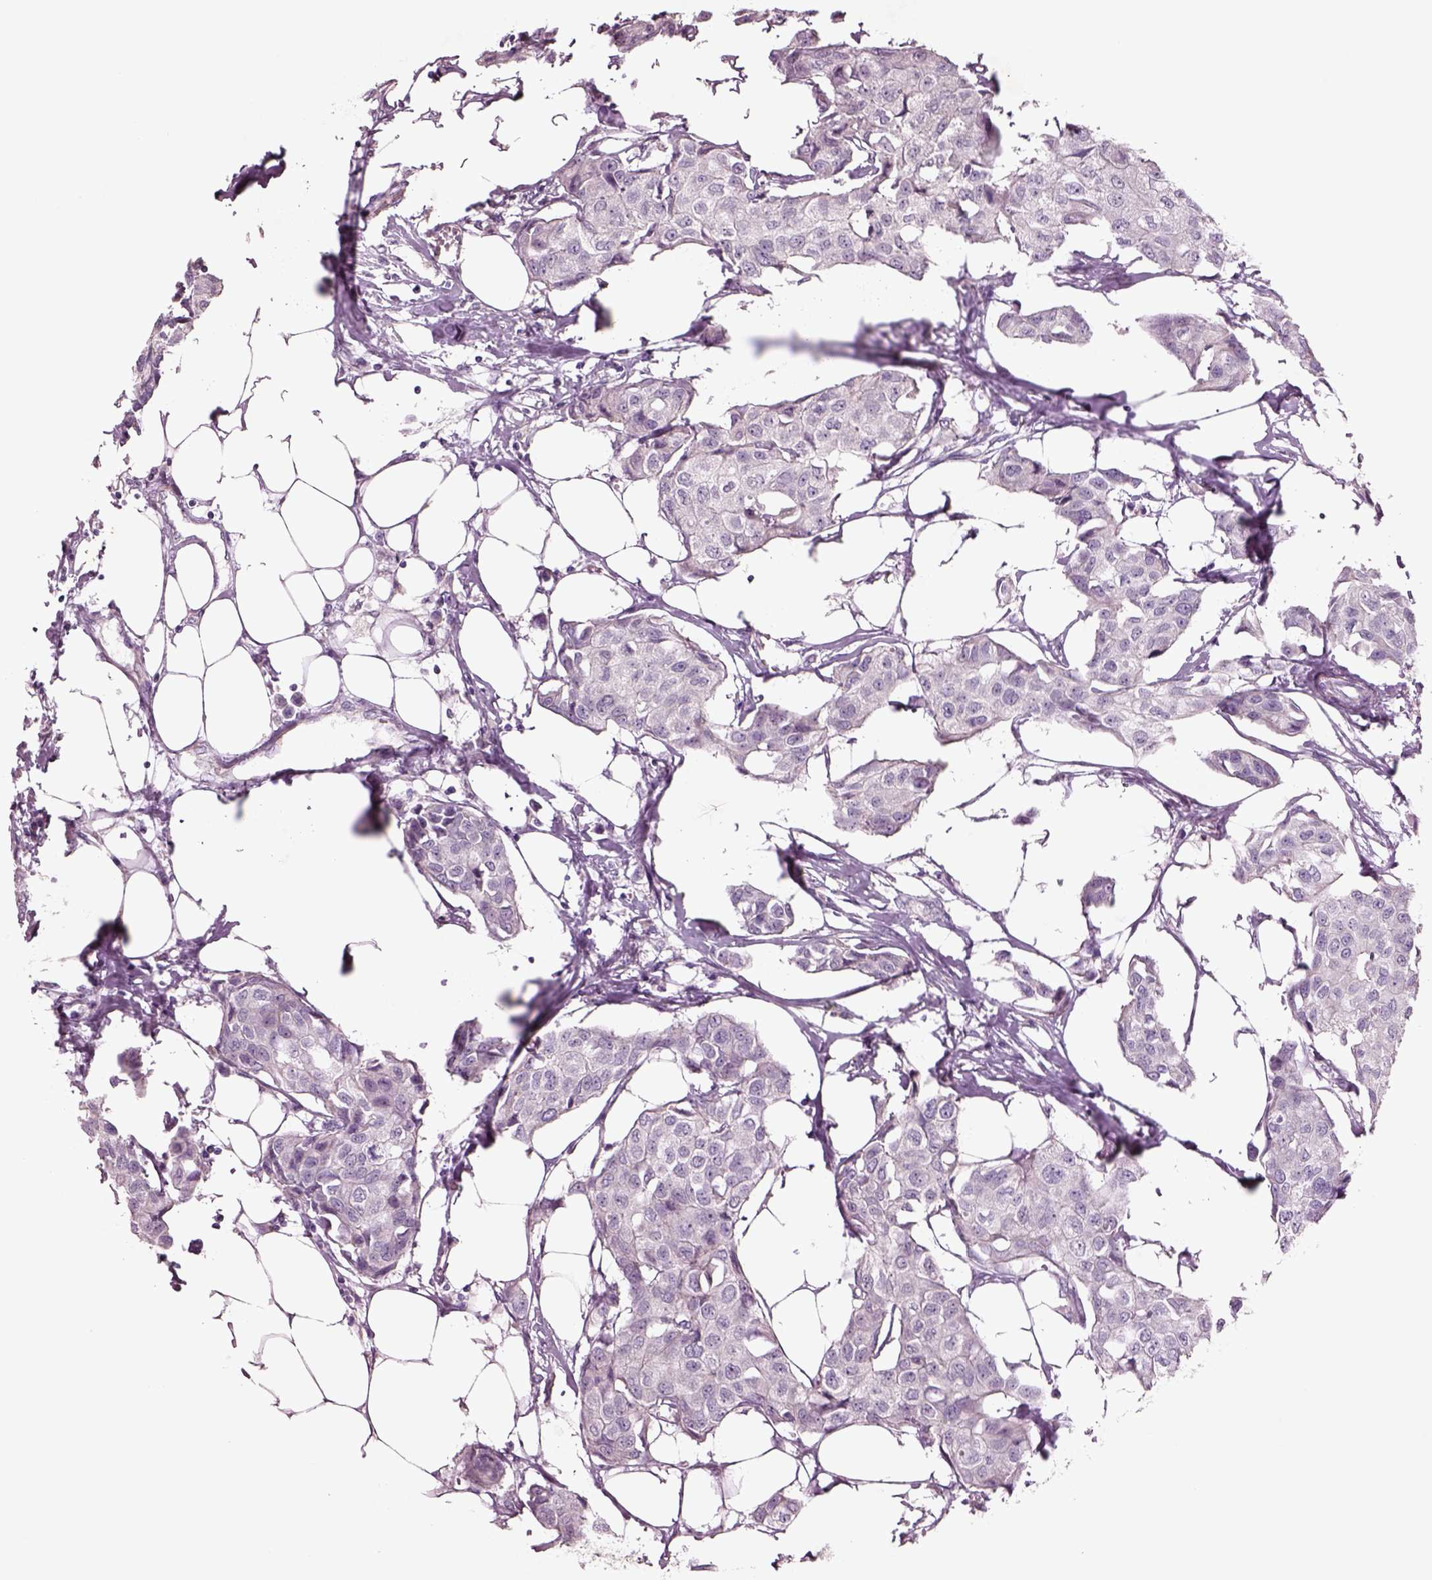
{"staining": {"intensity": "negative", "quantity": "none", "location": "none"}, "tissue": "breast cancer", "cell_type": "Tumor cells", "image_type": "cancer", "snomed": [{"axis": "morphology", "description": "Duct carcinoma"}, {"axis": "topography", "description": "Breast"}], "caption": "Intraductal carcinoma (breast) was stained to show a protein in brown. There is no significant staining in tumor cells. (Brightfield microscopy of DAB immunohistochemistry (IHC) at high magnification).", "gene": "DUOXA2", "patient": {"sex": "female", "age": 80}}